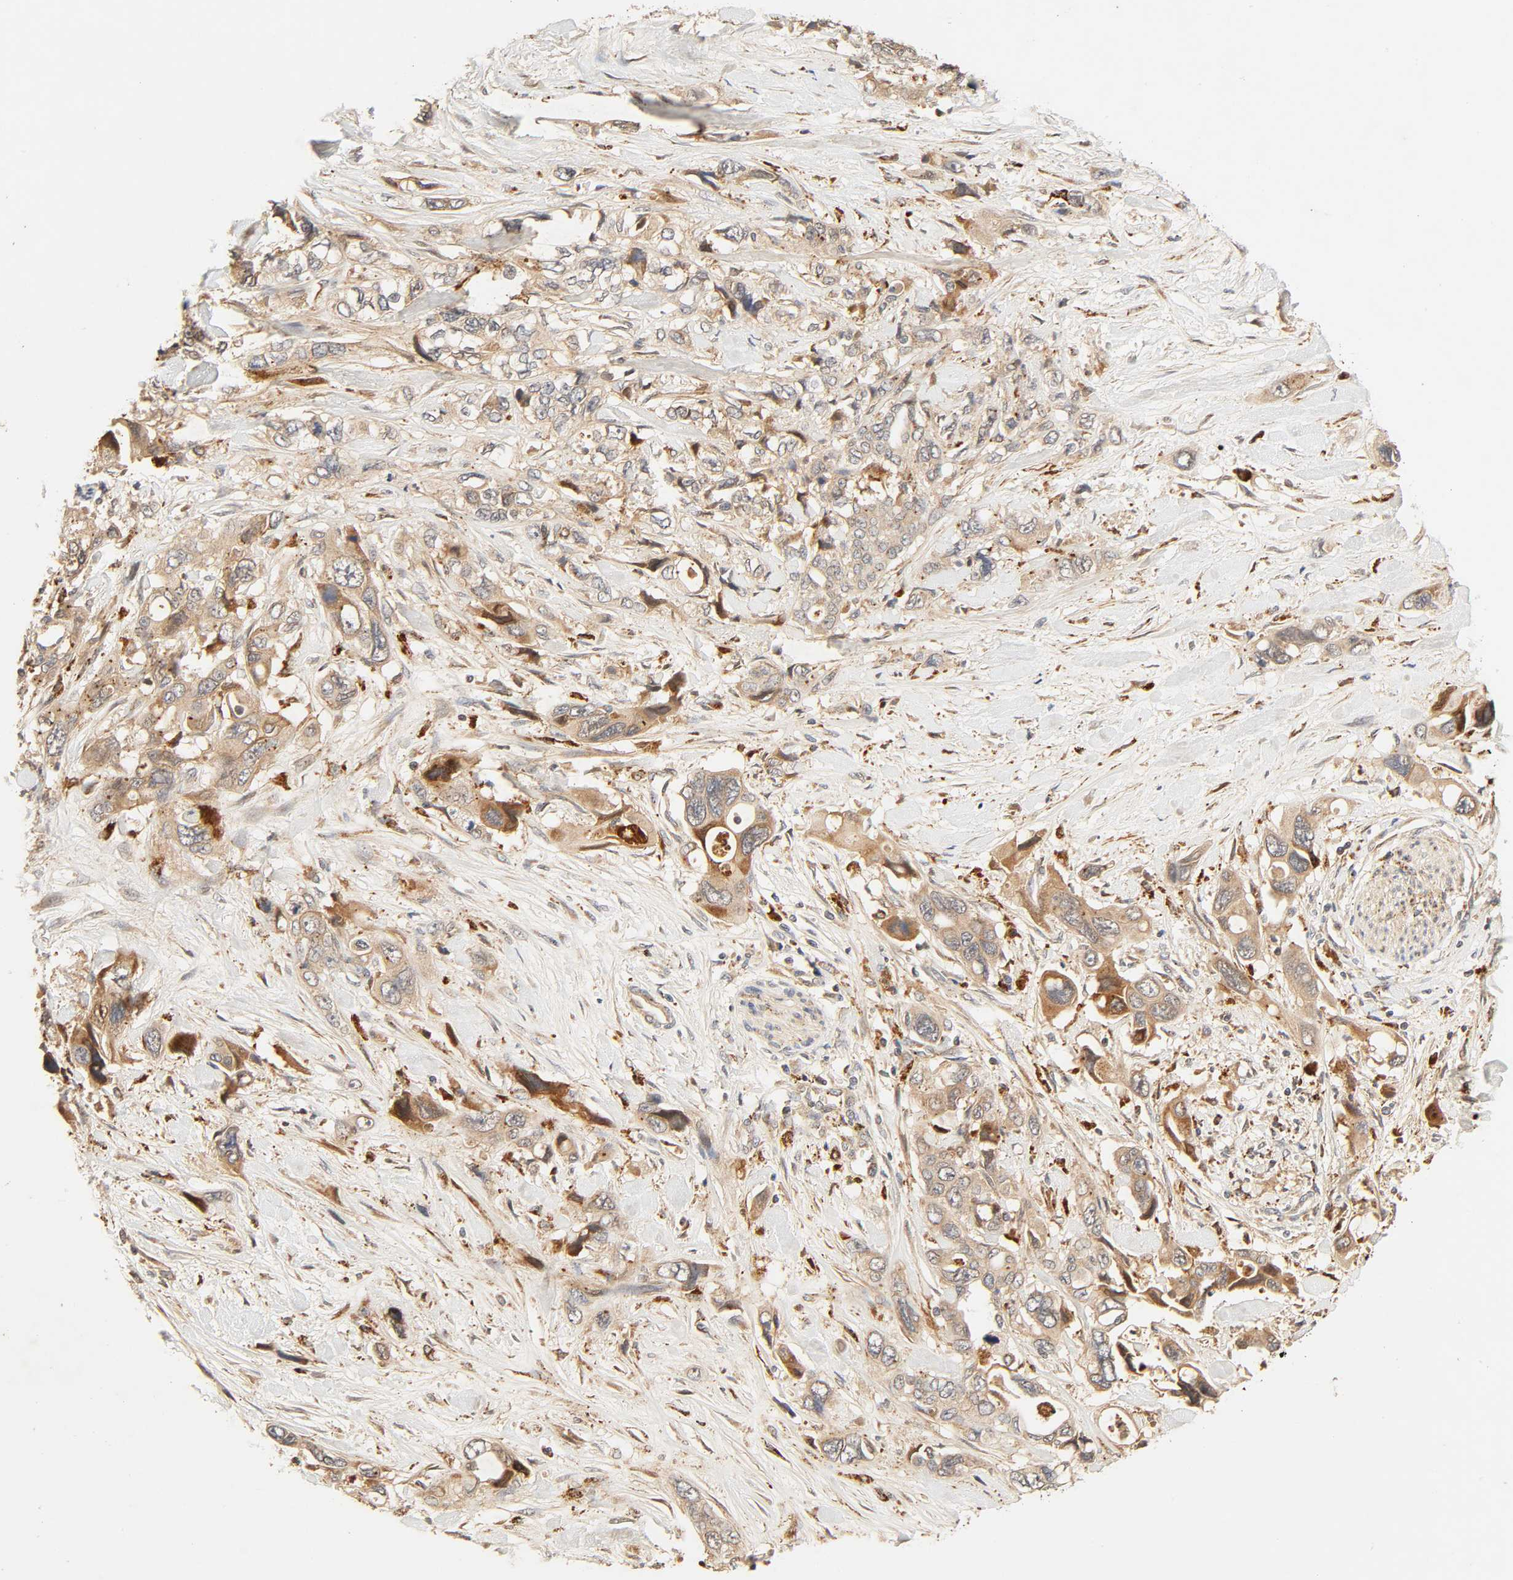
{"staining": {"intensity": "moderate", "quantity": ">75%", "location": "cytoplasmic/membranous"}, "tissue": "pancreatic cancer", "cell_type": "Tumor cells", "image_type": "cancer", "snomed": [{"axis": "morphology", "description": "Adenocarcinoma, NOS"}, {"axis": "topography", "description": "Pancreas"}], "caption": "This micrograph exhibits adenocarcinoma (pancreatic) stained with IHC to label a protein in brown. The cytoplasmic/membranous of tumor cells show moderate positivity for the protein. Nuclei are counter-stained blue.", "gene": "MAPK6", "patient": {"sex": "male", "age": 46}}